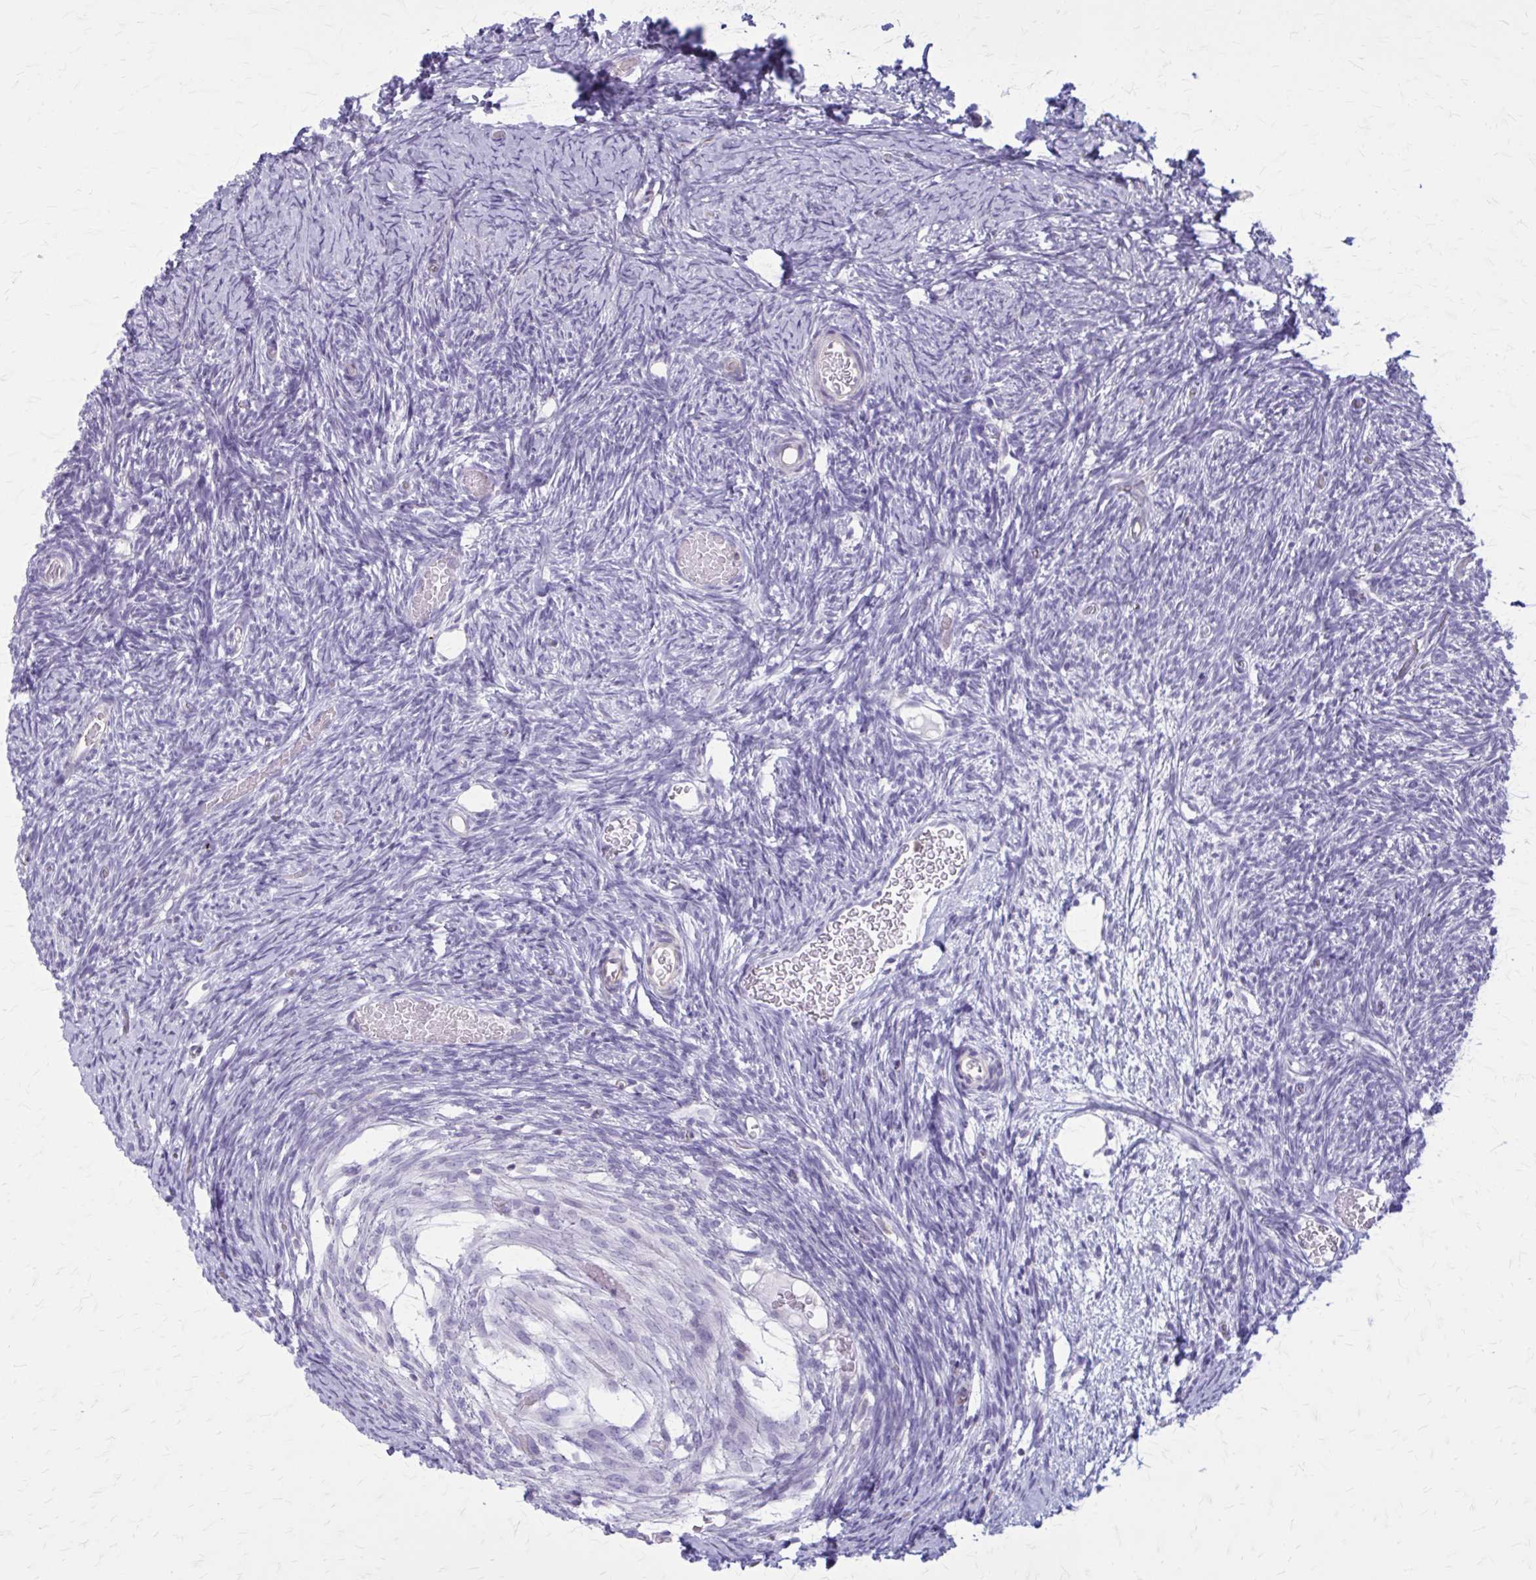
{"staining": {"intensity": "negative", "quantity": "none", "location": "none"}, "tissue": "ovary", "cell_type": "Follicle cells", "image_type": "normal", "snomed": [{"axis": "morphology", "description": "Normal tissue, NOS"}, {"axis": "topography", "description": "Ovary"}], "caption": "This is an IHC image of normal ovary. There is no positivity in follicle cells.", "gene": "PITPNM1", "patient": {"sex": "female", "age": 39}}